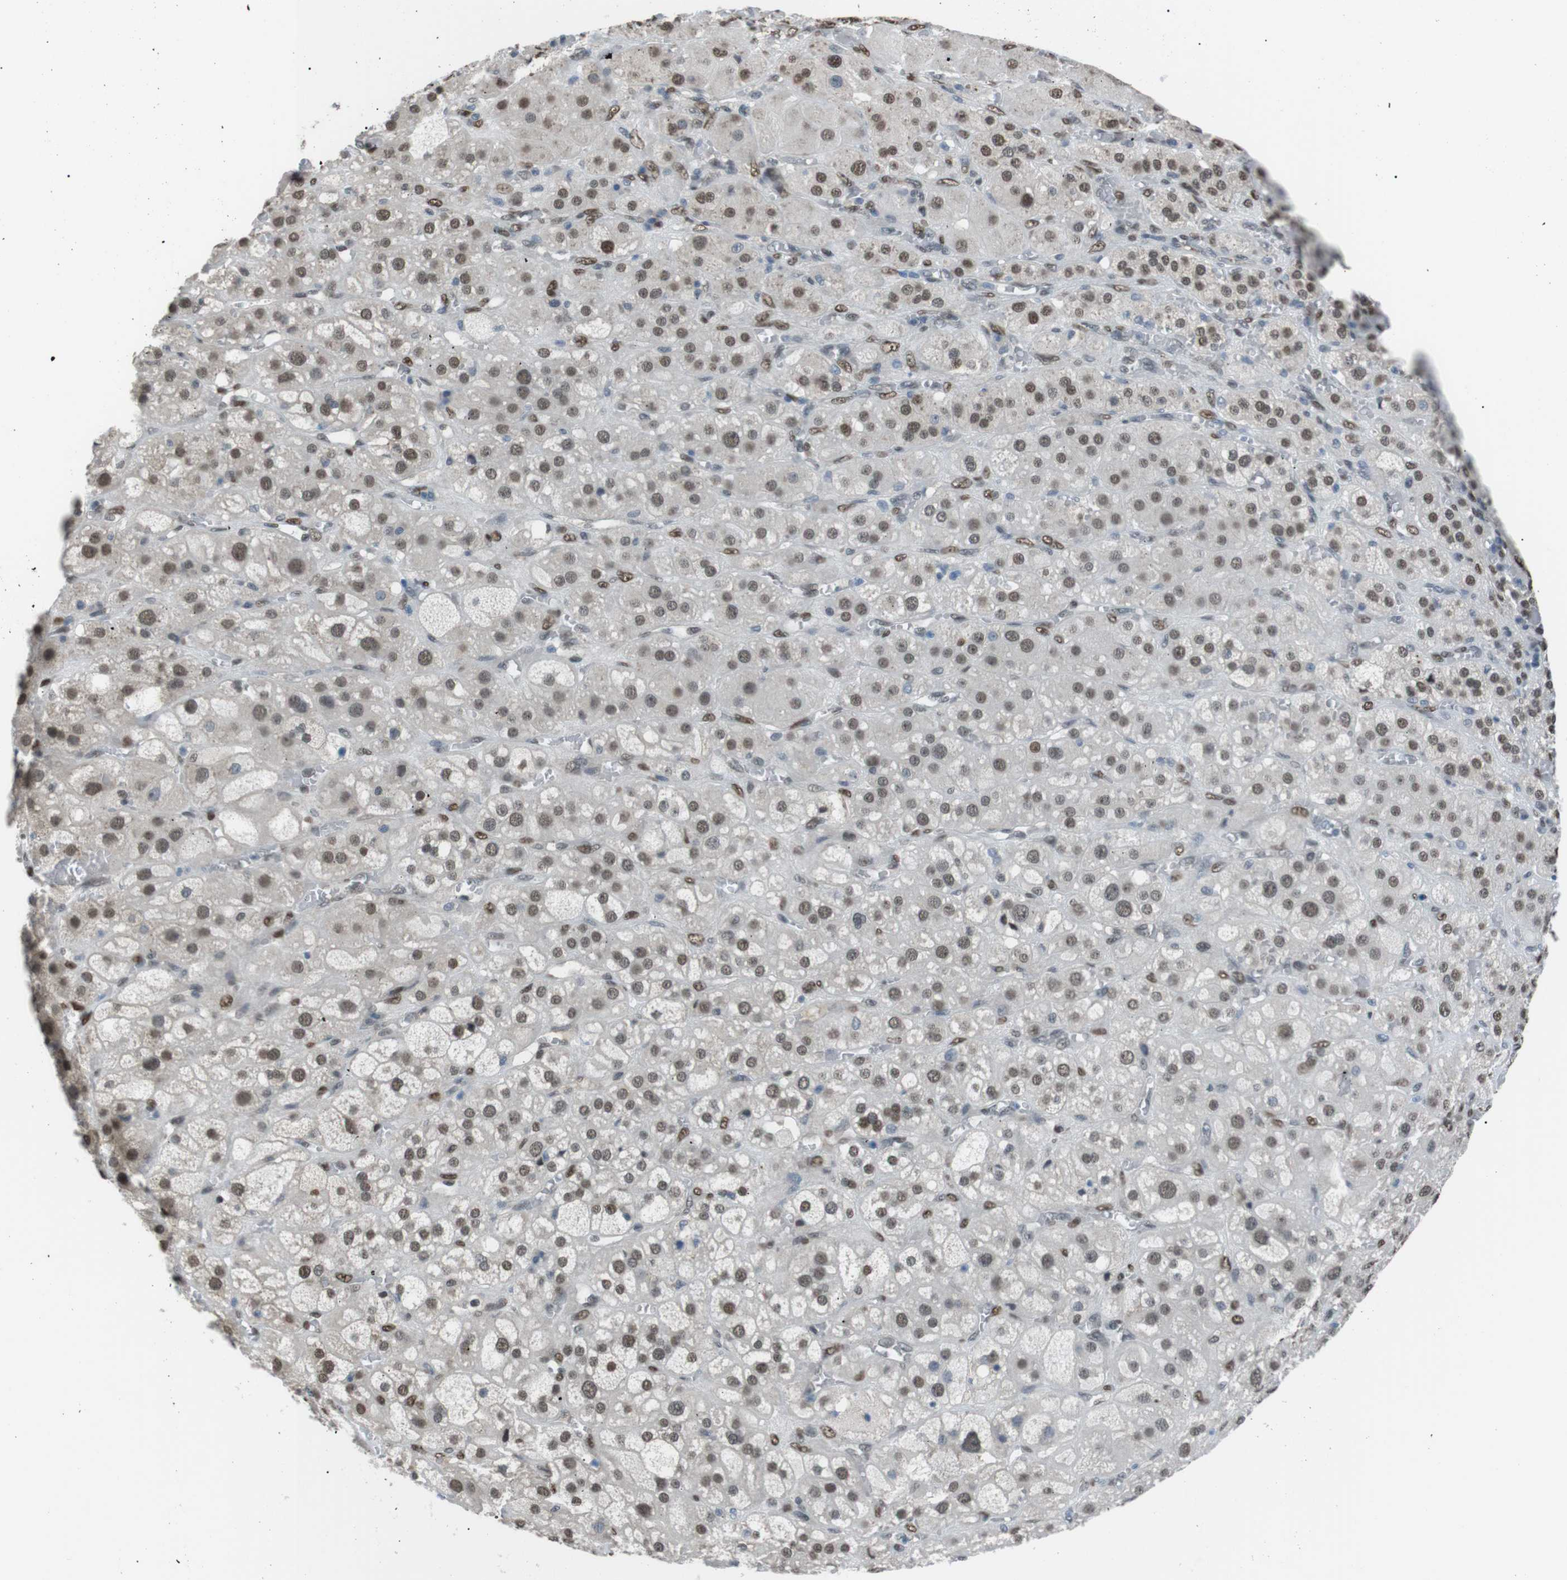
{"staining": {"intensity": "moderate", "quantity": ">75%", "location": "nuclear"}, "tissue": "adrenal gland", "cell_type": "Glandular cells", "image_type": "normal", "snomed": [{"axis": "morphology", "description": "Normal tissue, NOS"}, {"axis": "topography", "description": "Adrenal gland"}], "caption": "Unremarkable adrenal gland demonstrates moderate nuclear expression in approximately >75% of glandular cells (IHC, brightfield microscopy, high magnification)..", "gene": "SRPK2", "patient": {"sex": "female", "age": 47}}